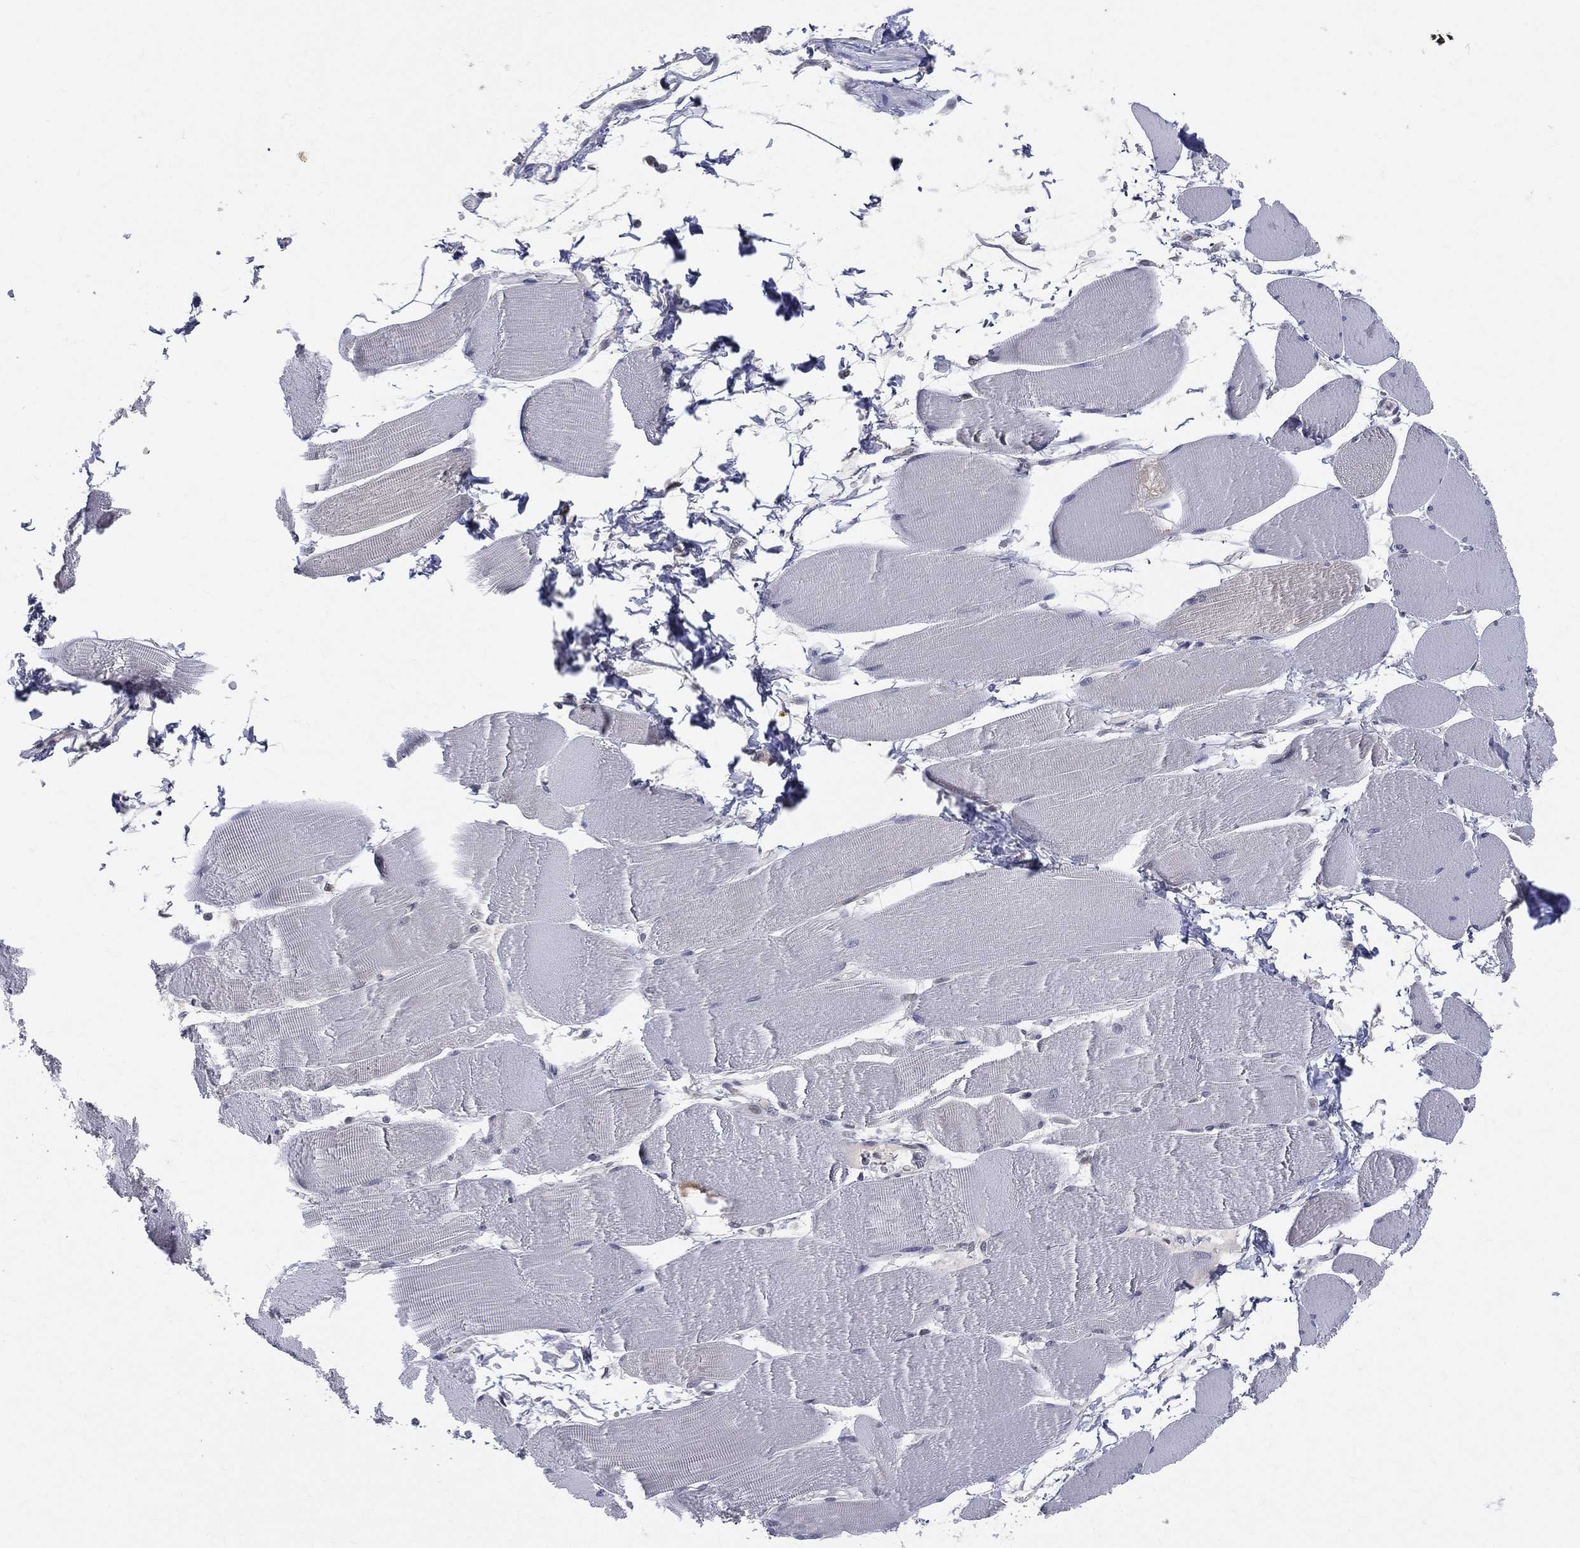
{"staining": {"intensity": "negative", "quantity": "none", "location": "none"}, "tissue": "skeletal muscle", "cell_type": "Myocytes", "image_type": "normal", "snomed": [{"axis": "morphology", "description": "Normal tissue, NOS"}, {"axis": "topography", "description": "Skeletal muscle"}], "caption": "This is a micrograph of immunohistochemistry staining of unremarkable skeletal muscle, which shows no expression in myocytes.", "gene": "DLG4", "patient": {"sex": "male", "age": 56}}